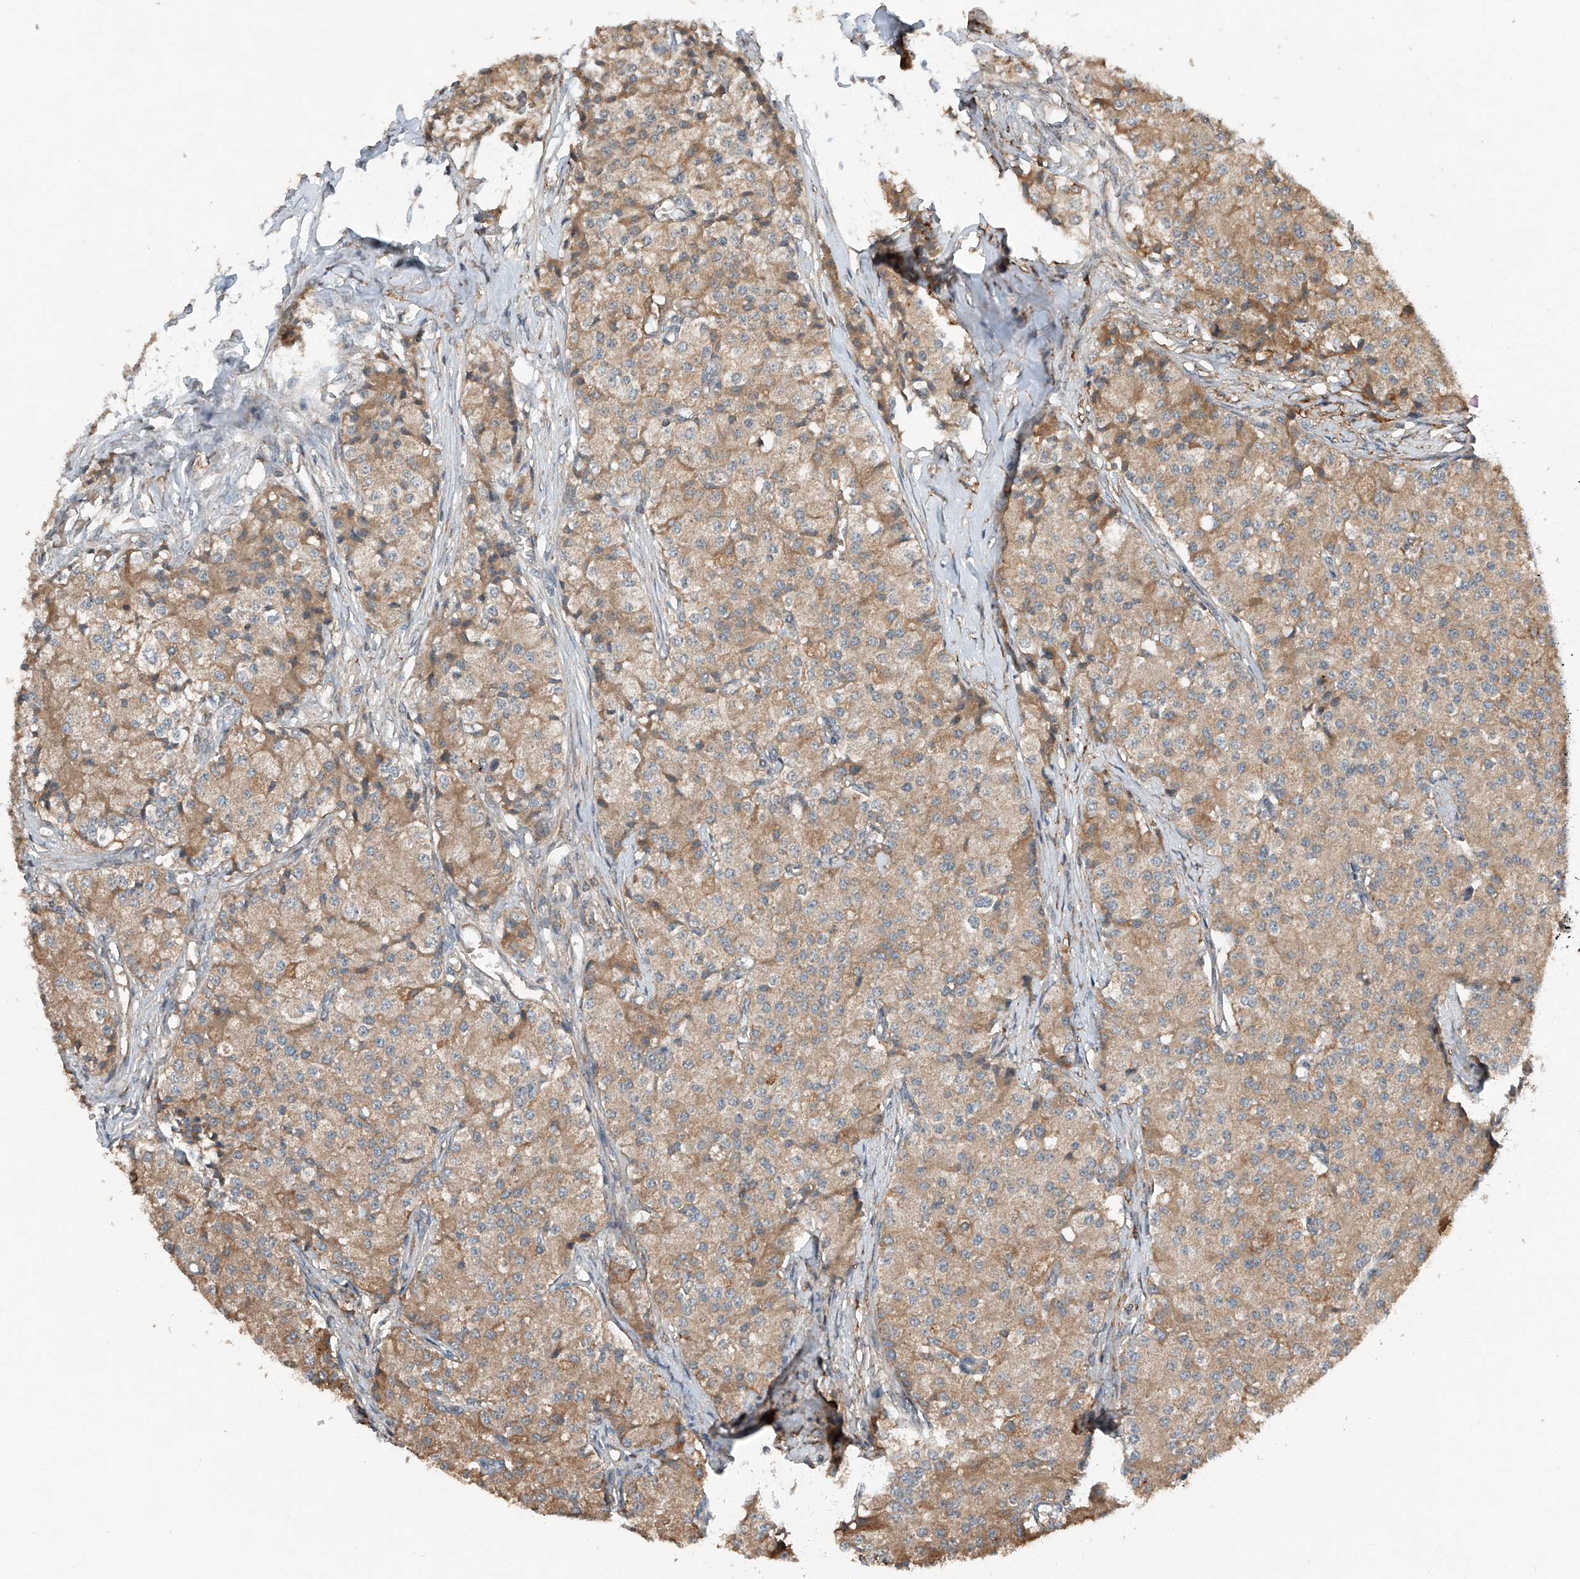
{"staining": {"intensity": "moderate", "quantity": ">75%", "location": "cytoplasmic/membranous"}, "tissue": "carcinoid", "cell_type": "Tumor cells", "image_type": "cancer", "snomed": [{"axis": "morphology", "description": "Carcinoid, malignant, NOS"}, {"axis": "topography", "description": "Colon"}], "caption": "A brown stain shows moderate cytoplasmic/membranous positivity of a protein in carcinoid tumor cells.", "gene": "ADAM23", "patient": {"sex": "female", "age": 52}}